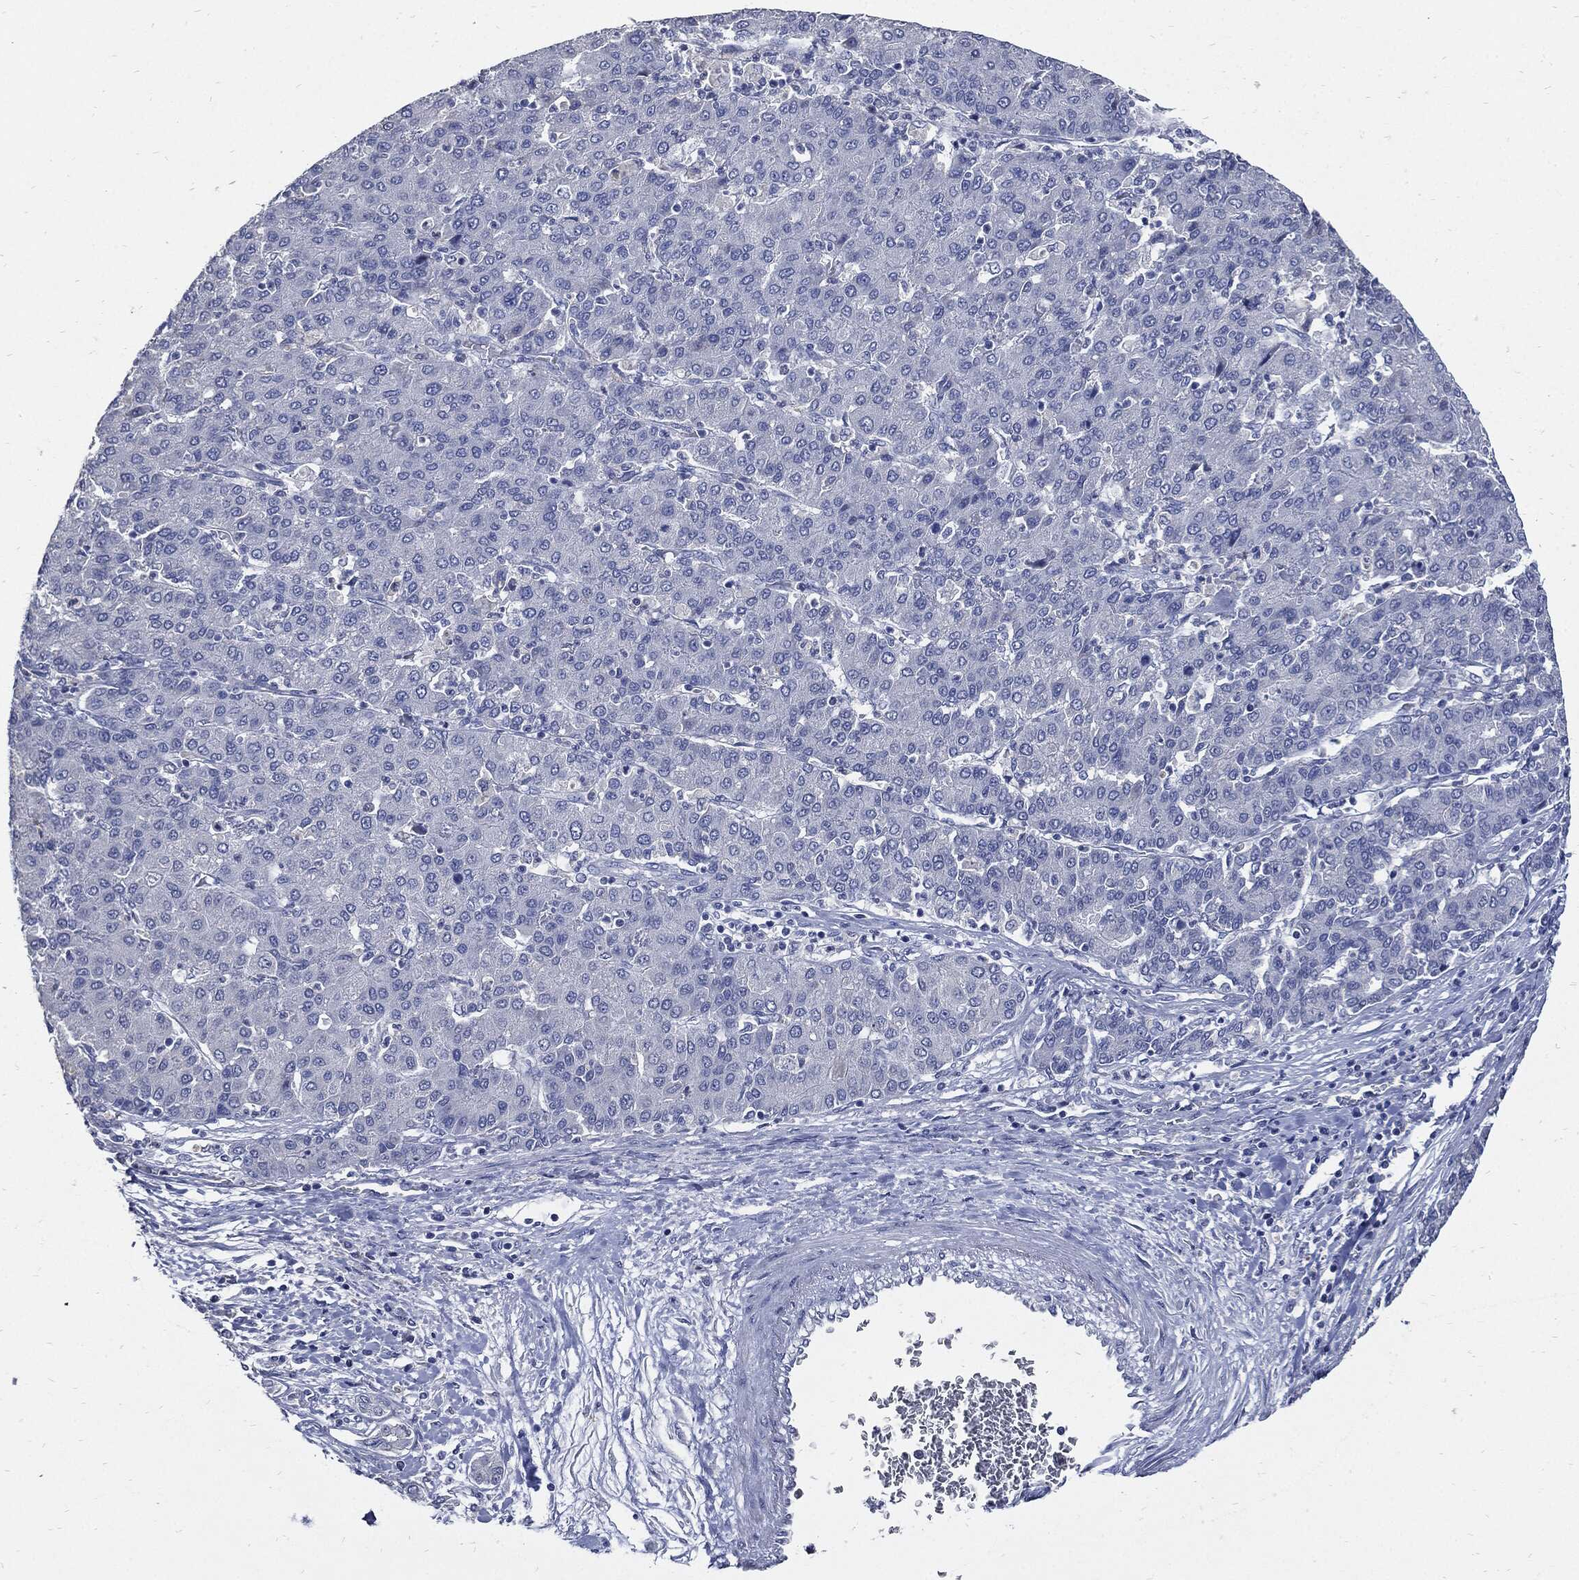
{"staining": {"intensity": "negative", "quantity": "none", "location": "none"}, "tissue": "liver cancer", "cell_type": "Tumor cells", "image_type": "cancer", "snomed": [{"axis": "morphology", "description": "Carcinoma, Hepatocellular, NOS"}, {"axis": "topography", "description": "Liver"}], "caption": "Tumor cells are negative for protein expression in human hepatocellular carcinoma (liver).", "gene": "CPE", "patient": {"sex": "male", "age": 65}}